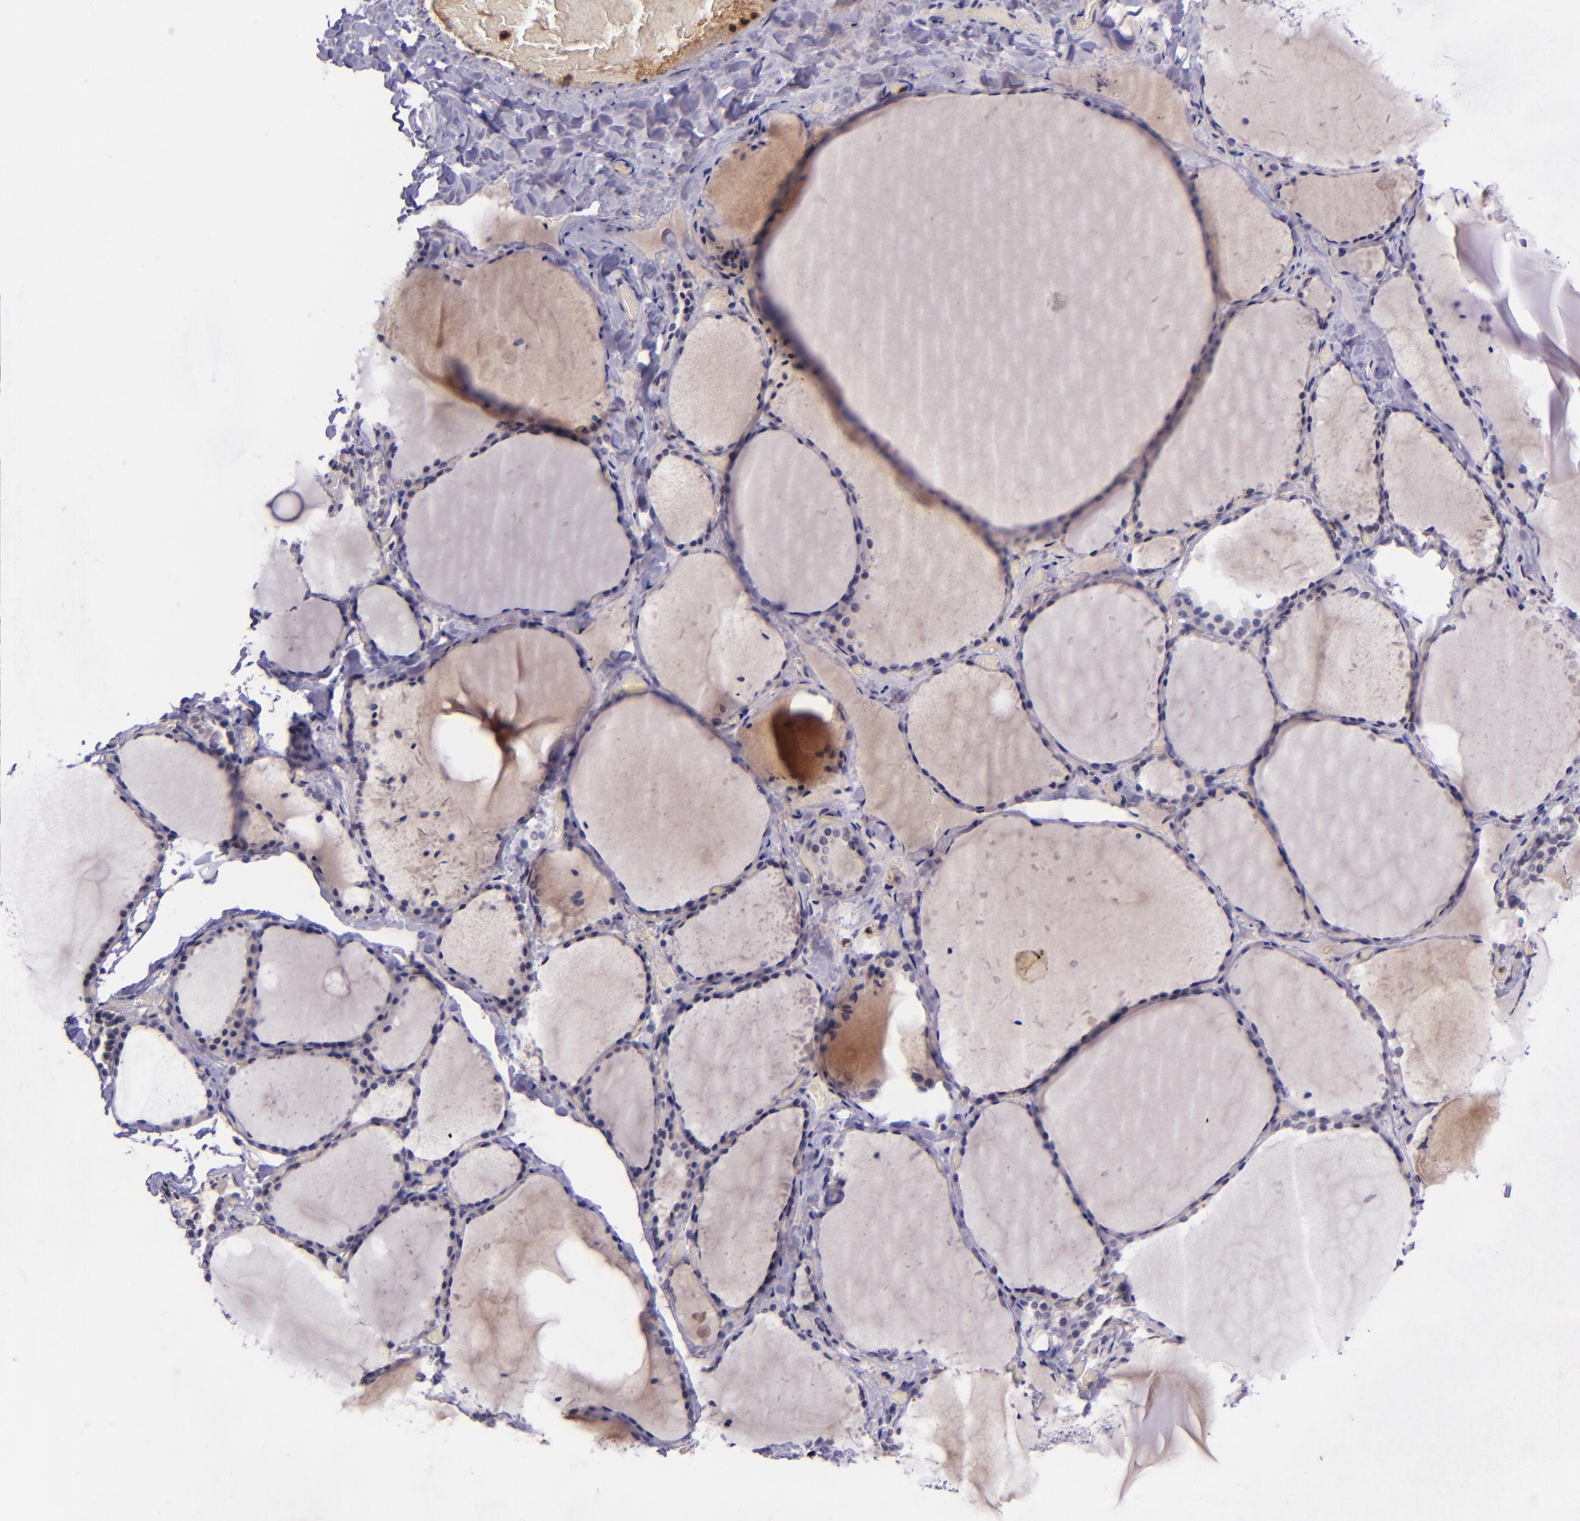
{"staining": {"intensity": "moderate", "quantity": "<25%", "location": "cytoplasmic/membranous"}, "tissue": "thyroid gland", "cell_type": "Glandular cells", "image_type": "normal", "snomed": [{"axis": "morphology", "description": "Normal tissue, NOS"}, {"axis": "topography", "description": "Thyroid gland"}], "caption": "Immunohistochemistry (IHC) of normal human thyroid gland demonstrates low levels of moderate cytoplasmic/membranous staining in approximately <25% of glandular cells.", "gene": "SELL", "patient": {"sex": "female", "age": 22}}